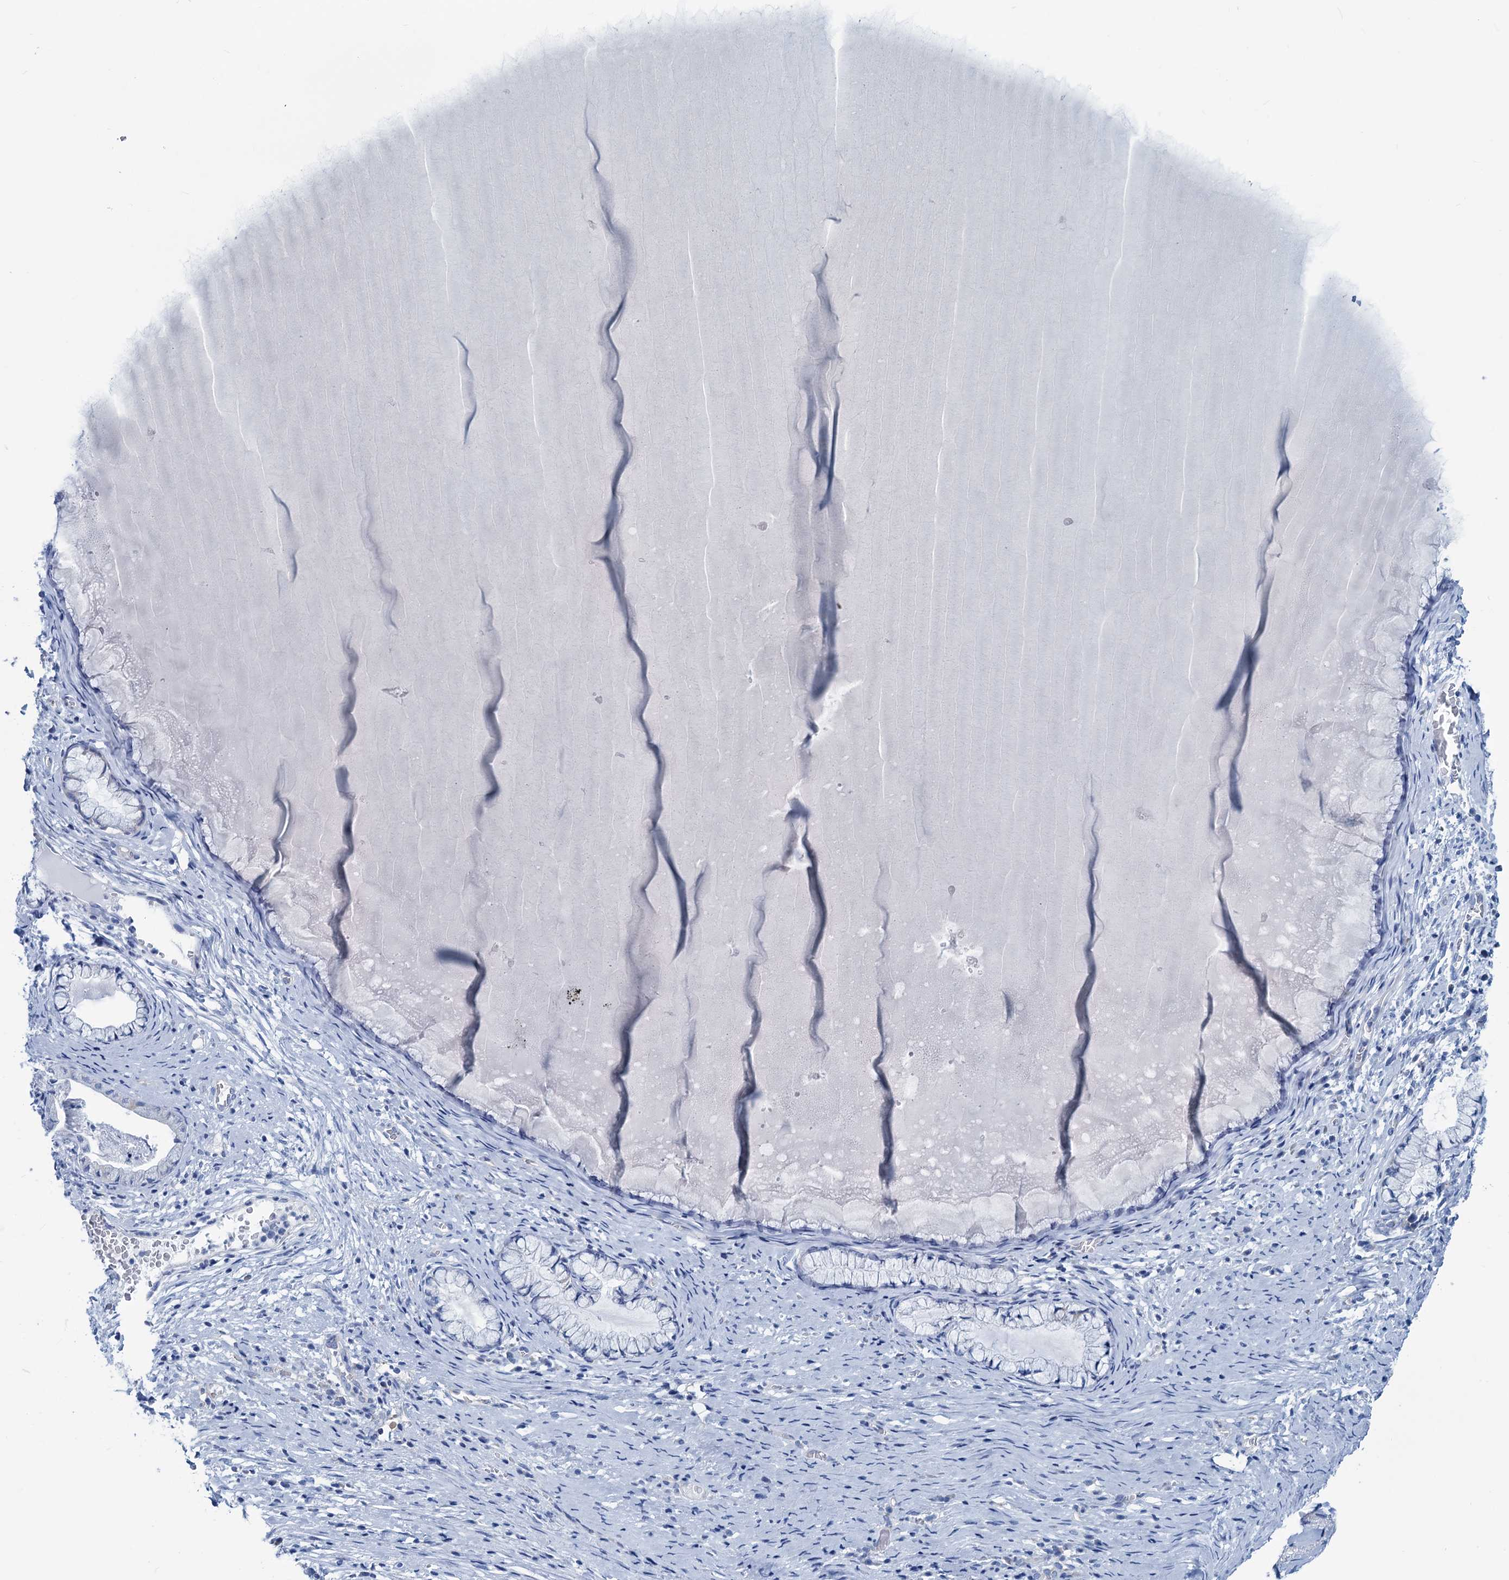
{"staining": {"intensity": "negative", "quantity": "none", "location": "none"}, "tissue": "cervix", "cell_type": "Glandular cells", "image_type": "normal", "snomed": [{"axis": "morphology", "description": "Normal tissue, NOS"}, {"axis": "topography", "description": "Cervix"}], "caption": "The photomicrograph exhibits no significant positivity in glandular cells of cervix.", "gene": "SLC1A3", "patient": {"sex": "female", "age": 42}}